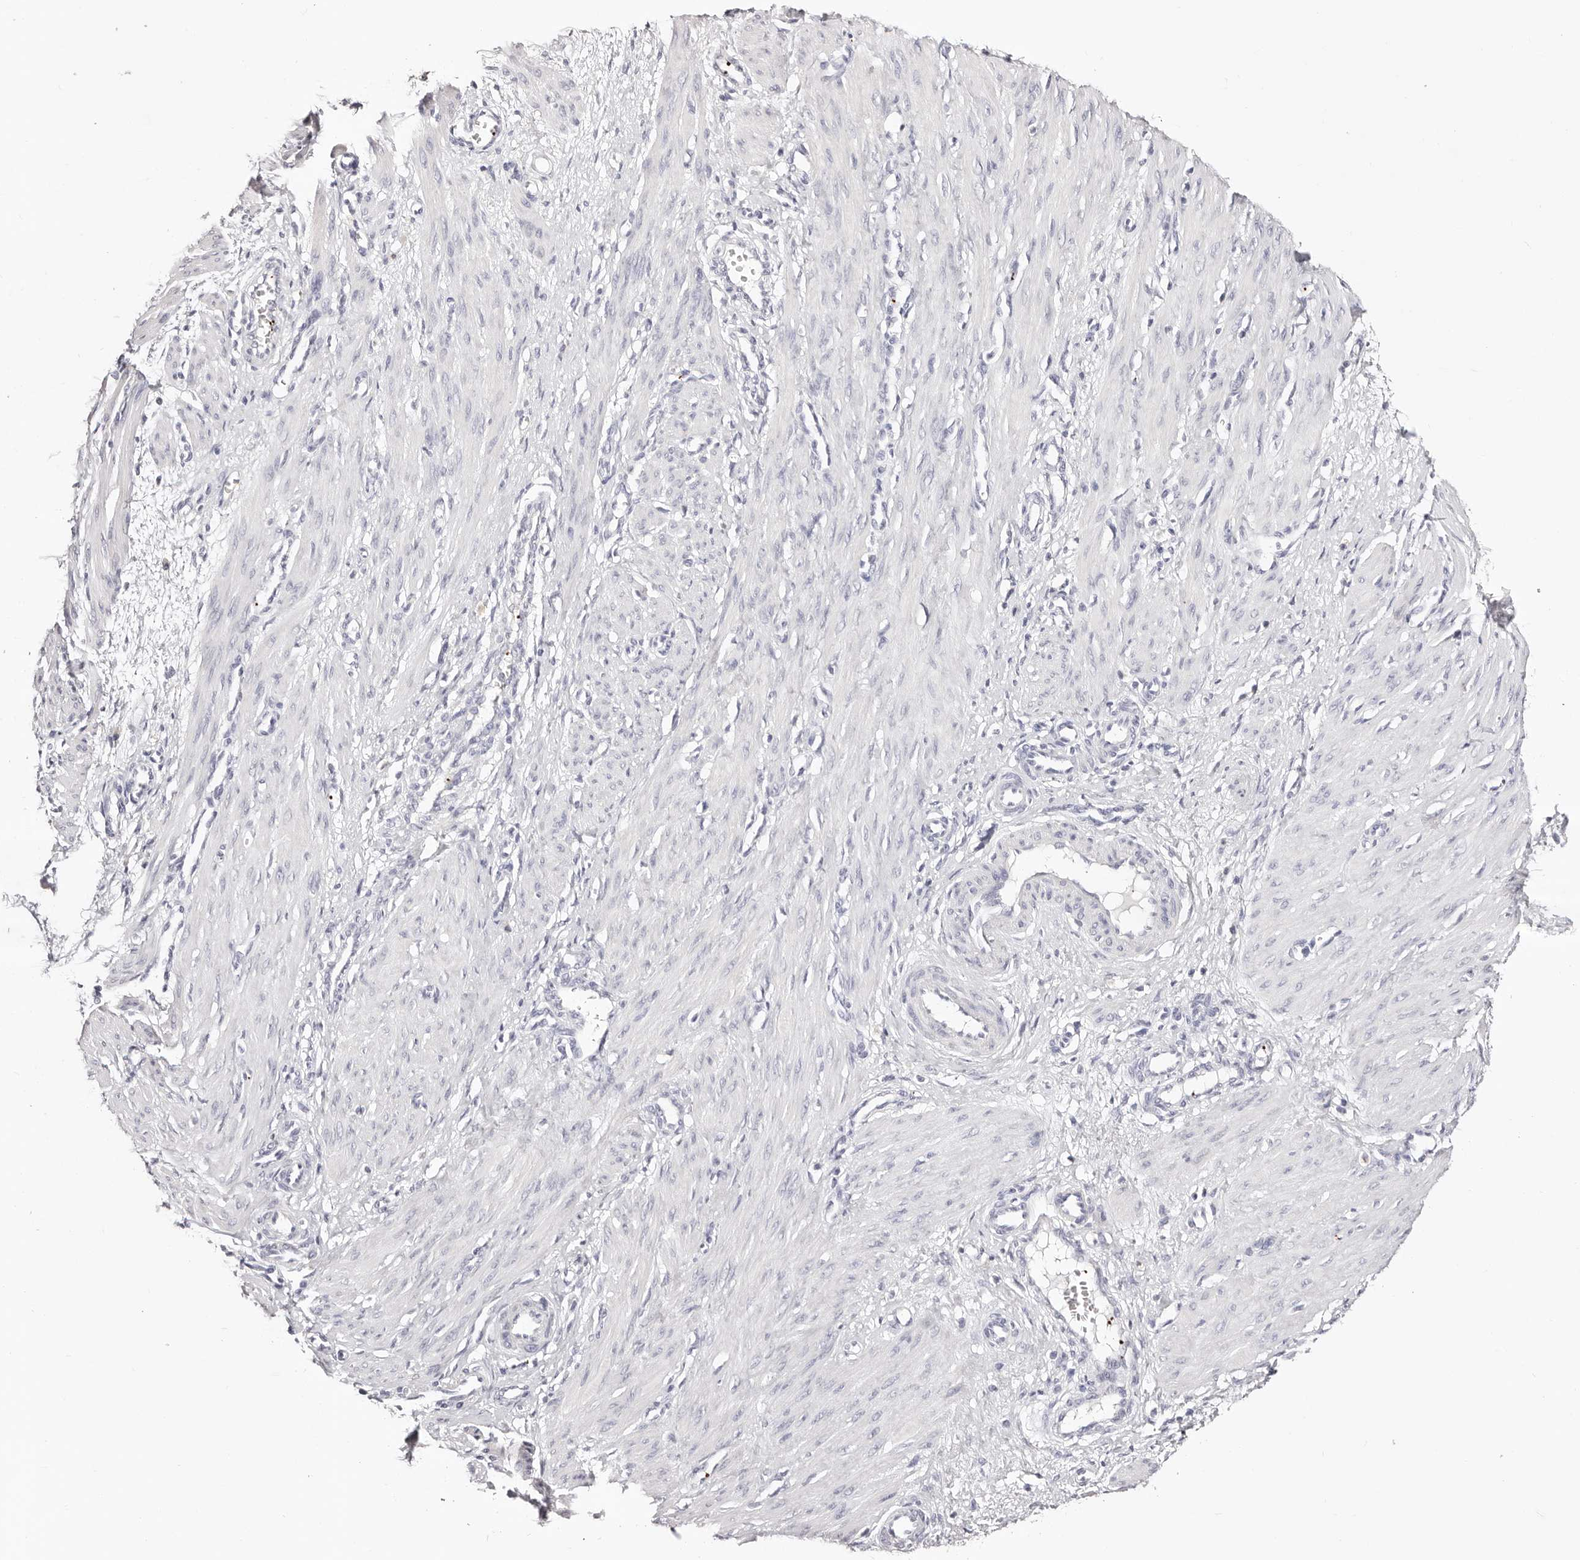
{"staining": {"intensity": "negative", "quantity": "none", "location": "none"}, "tissue": "smooth muscle", "cell_type": "Smooth muscle cells", "image_type": "normal", "snomed": [{"axis": "morphology", "description": "Normal tissue, NOS"}, {"axis": "topography", "description": "Endometrium"}], "caption": "Smooth muscle stained for a protein using immunohistochemistry shows no expression smooth muscle cells.", "gene": "PF4", "patient": {"sex": "female", "age": 33}}